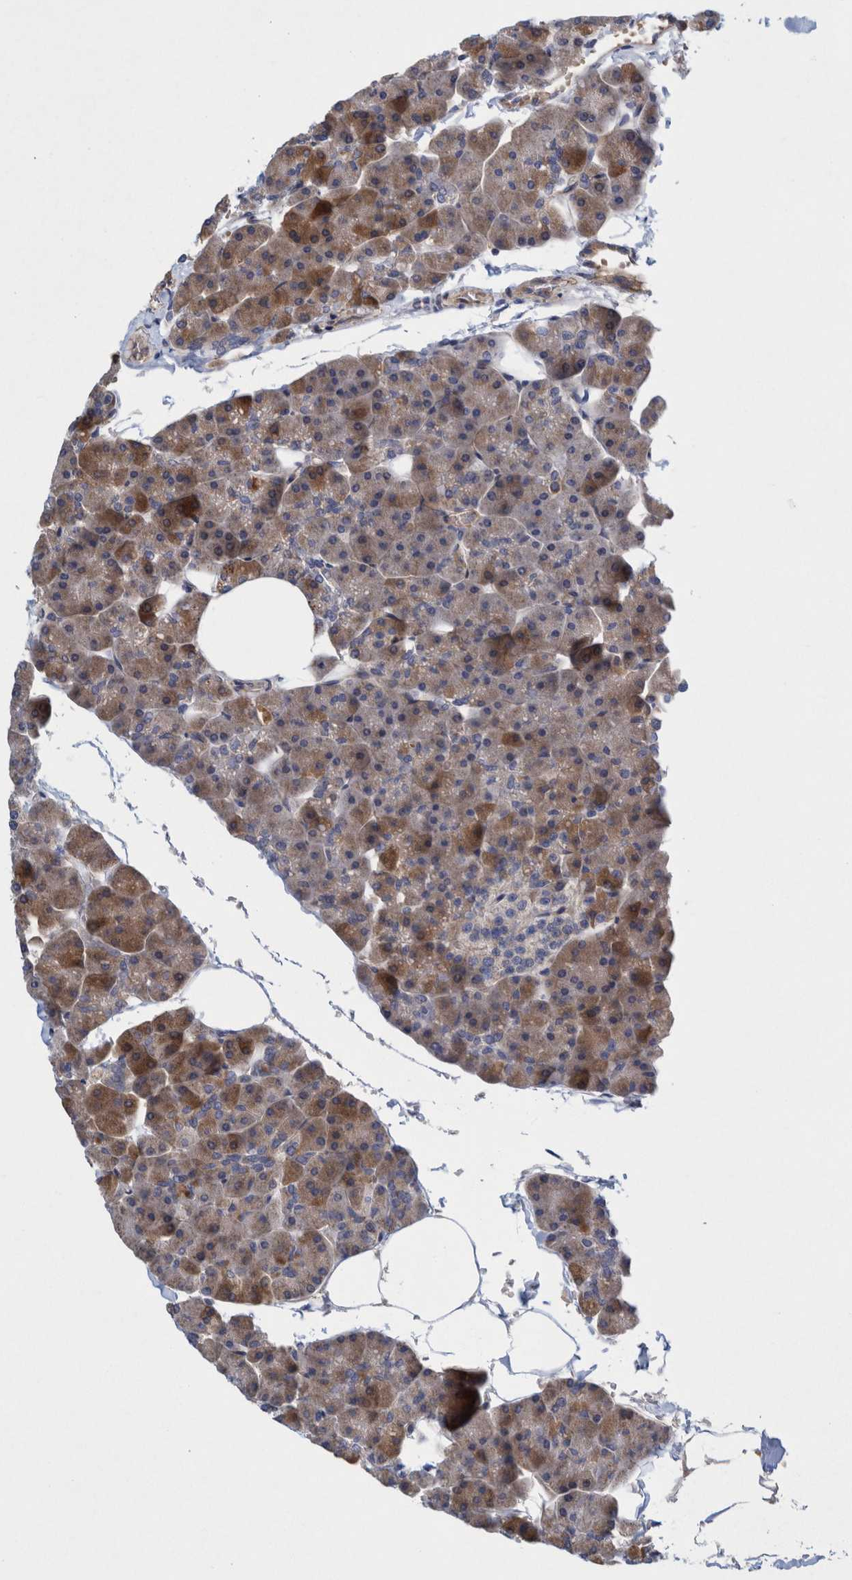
{"staining": {"intensity": "weak", "quantity": "25%-75%", "location": "cytoplasmic/membranous"}, "tissue": "pancreas", "cell_type": "Exocrine glandular cells", "image_type": "normal", "snomed": [{"axis": "morphology", "description": "Normal tissue, NOS"}, {"axis": "topography", "description": "Pancreas"}], "caption": "Immunohistochemical staining of benign human pancreas exhibits 25%-75% levels of weak cytoplasmic/membranous protein staining in about 25%-75% of exocrine glandular cells. The protein of interest is stained brown, and the nuclei are stained in blue (DAB IHC with brightfield microscopy, high magnification).", "gene": "ZNF324B", "patient": {"sex": "male", "age": 35}}